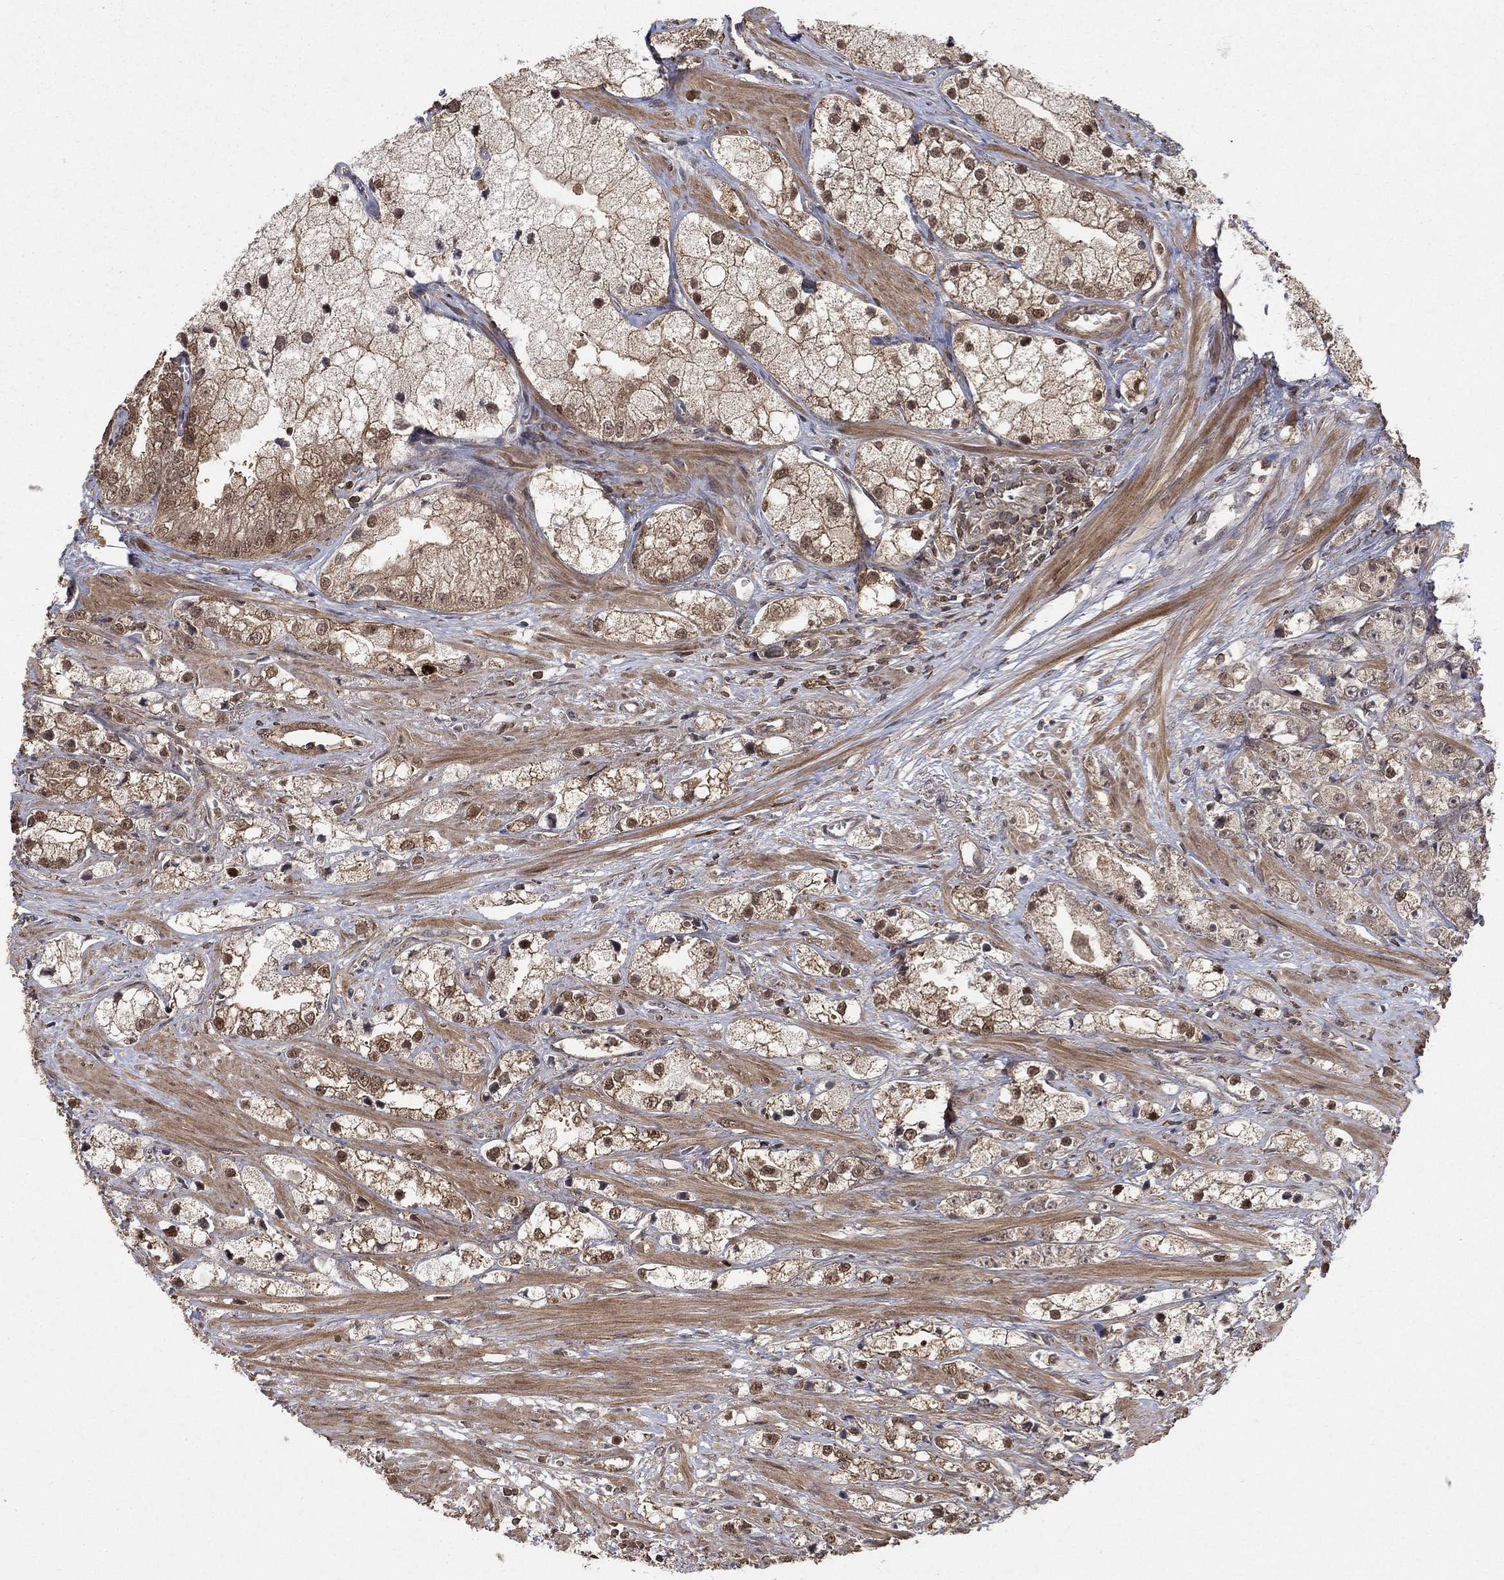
{"staining": {"intensity": "moderate", "quantity": ">75%", "location": "cytoplasmic/membranous,nuclear"}, "tissue": "prostate cancer", "cell_type": "Tumor cells", "image_type": "cancer", "snomed": [{"axis": "morphology", "description": "Adenocarcinoma, NOS"}, {"axis": "topography", "description": "Prostate and seminal vesicle, NOS"}, {"axis": "topography", "description": "Prostate"}], "caption": "Brown immunohistochemical staining in prostate adenocarcinoma exhibits moderate cytoplasmic/membranous and nuclear staining in about >75% of tumor cells.", "gene": "CCDC66", "patient": {"sex": "male", "age": 79}}